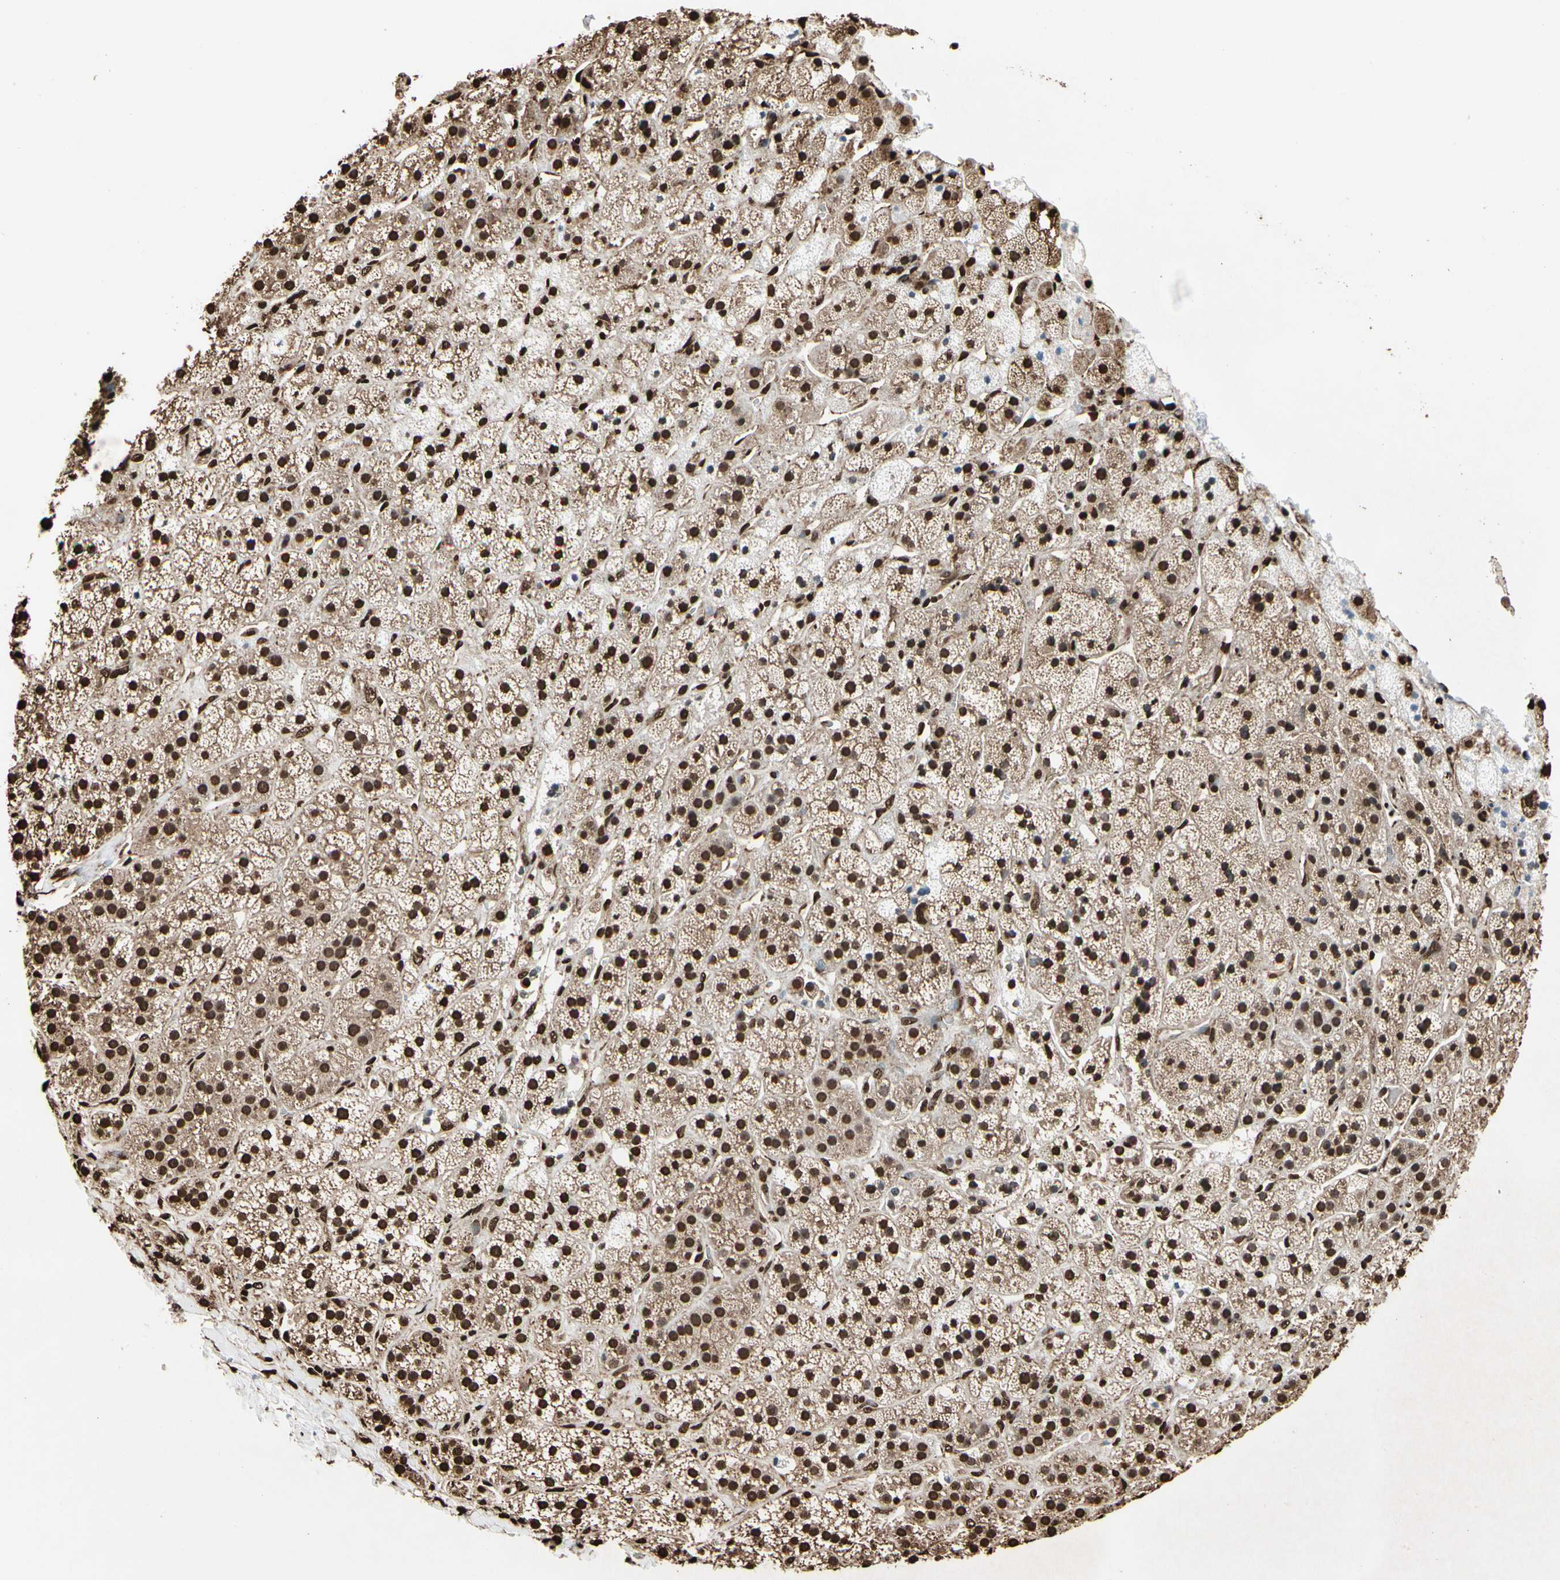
{"staining": {"intensity": "strong", "quantity": ">75%", "location": "cytoplasmic/membranous,nuclear"}, "tissue": "adrenal gland", "cell_type": "Glandular cells", "image_type": "normal", "snomed": [{"axis": "morphology", "description": "Normal tissue, NOS"}, {"axis": "topography", "description": "Adrenal gland"}], "caption": "Immunohistochemical staining of benign adrenal gland demonstrates >75% levels of strong cytoplasmic/membranous,nuclear protein expression in approximately >75% of glandular cells.", "gene": "HNRNPK", "patient": {"sex": "male", "age": 56}}